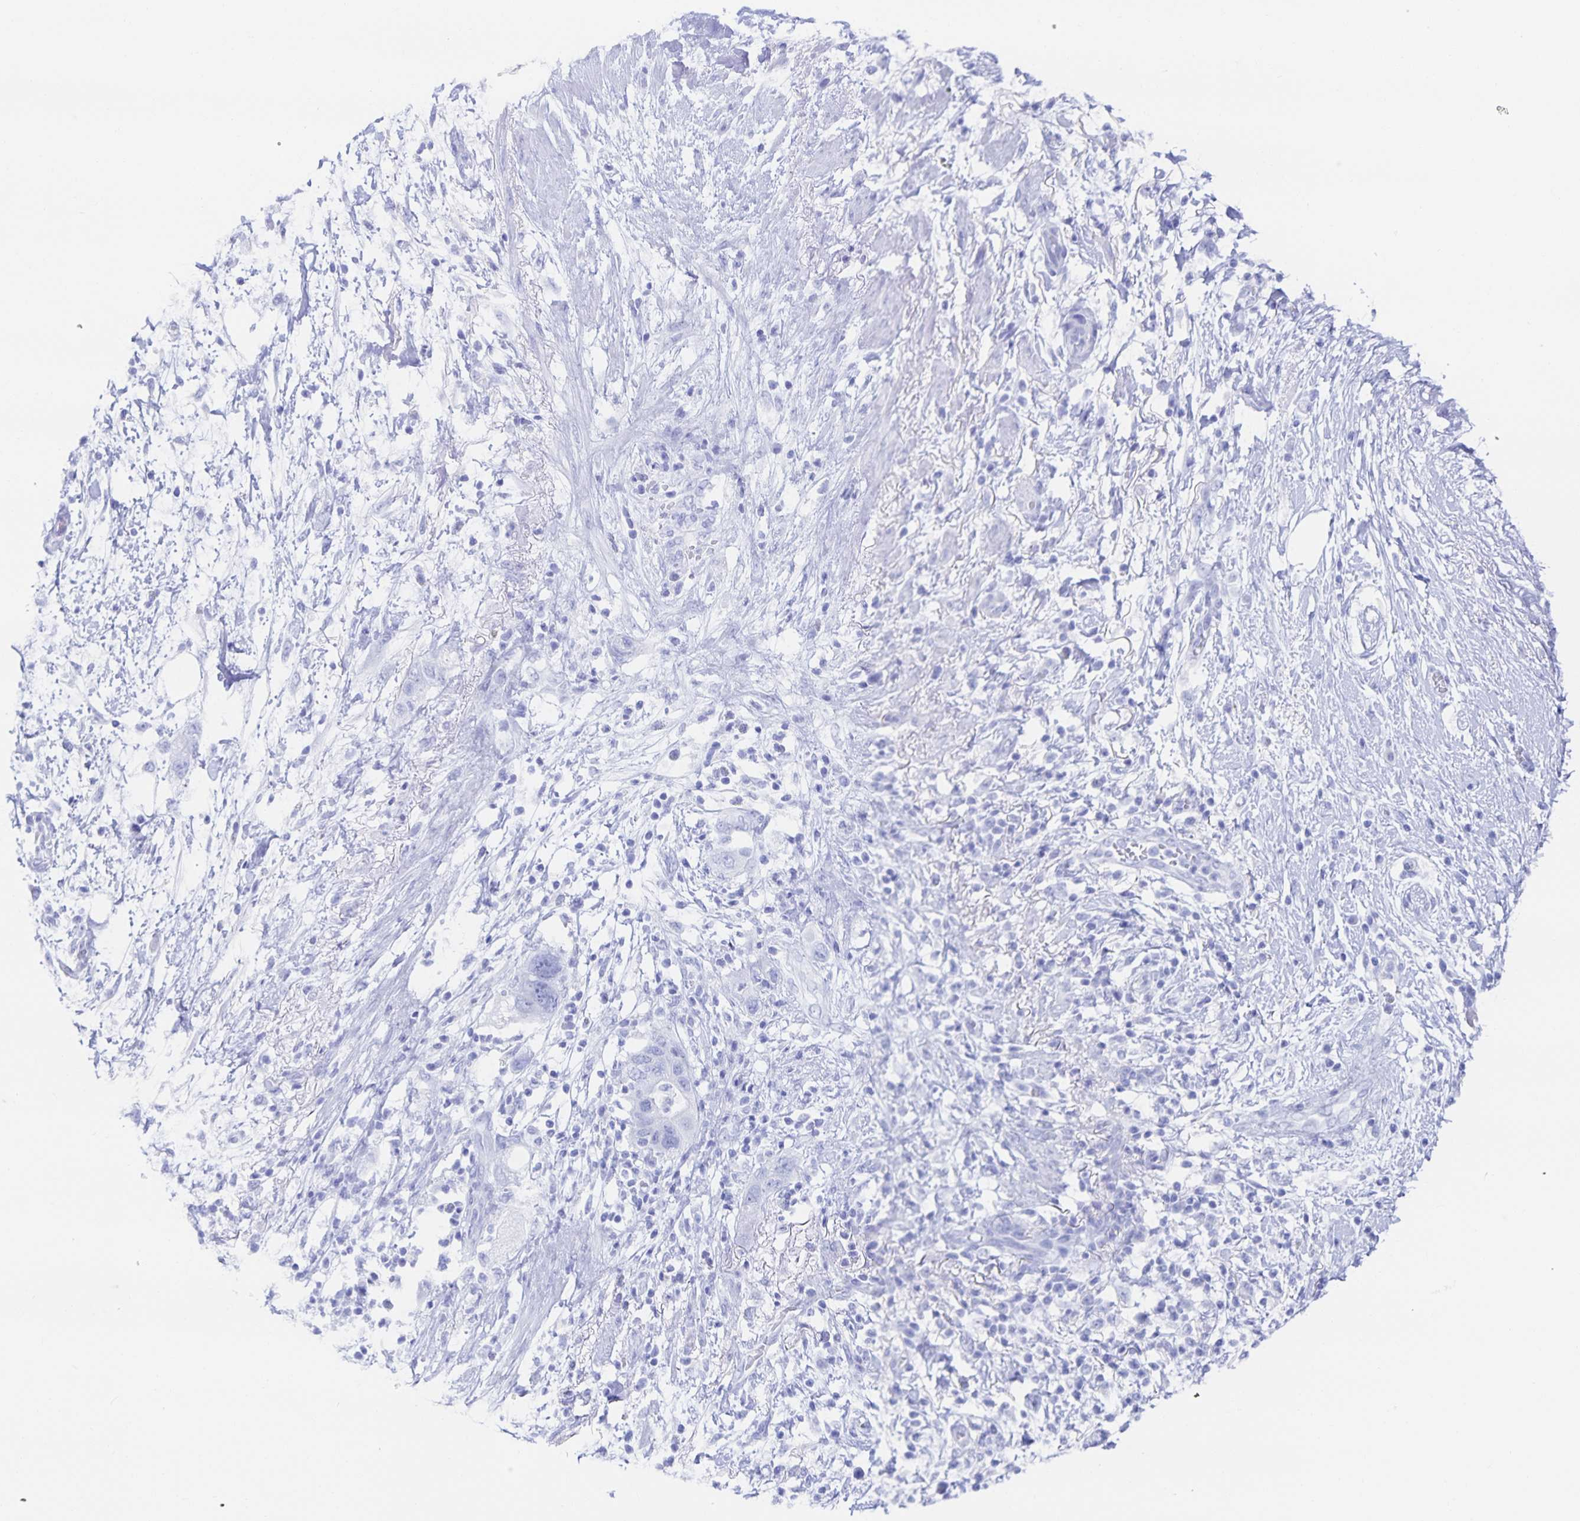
{"staining": {"intensity": "negative", "quantity": "none", "location": "none"}, "tissue": "pancreatic cancer", "cell_type": "Tumor cells", "image_type": "cancer", "snomed": [{"axis": "morphology", "description": "Adenocarcinoma, NOS"}, {"axis": "topography", "description": "Pancreas"}], "caption": "A photomicrograph of human pancreatic cancer is negative for staining in tumor cells. The staining is performed using DAB brown chromogen with nuclei counter-stained in using hematoxylin.", "gene": "SNTN", "patient": {"sex": "female", "age": 72}}